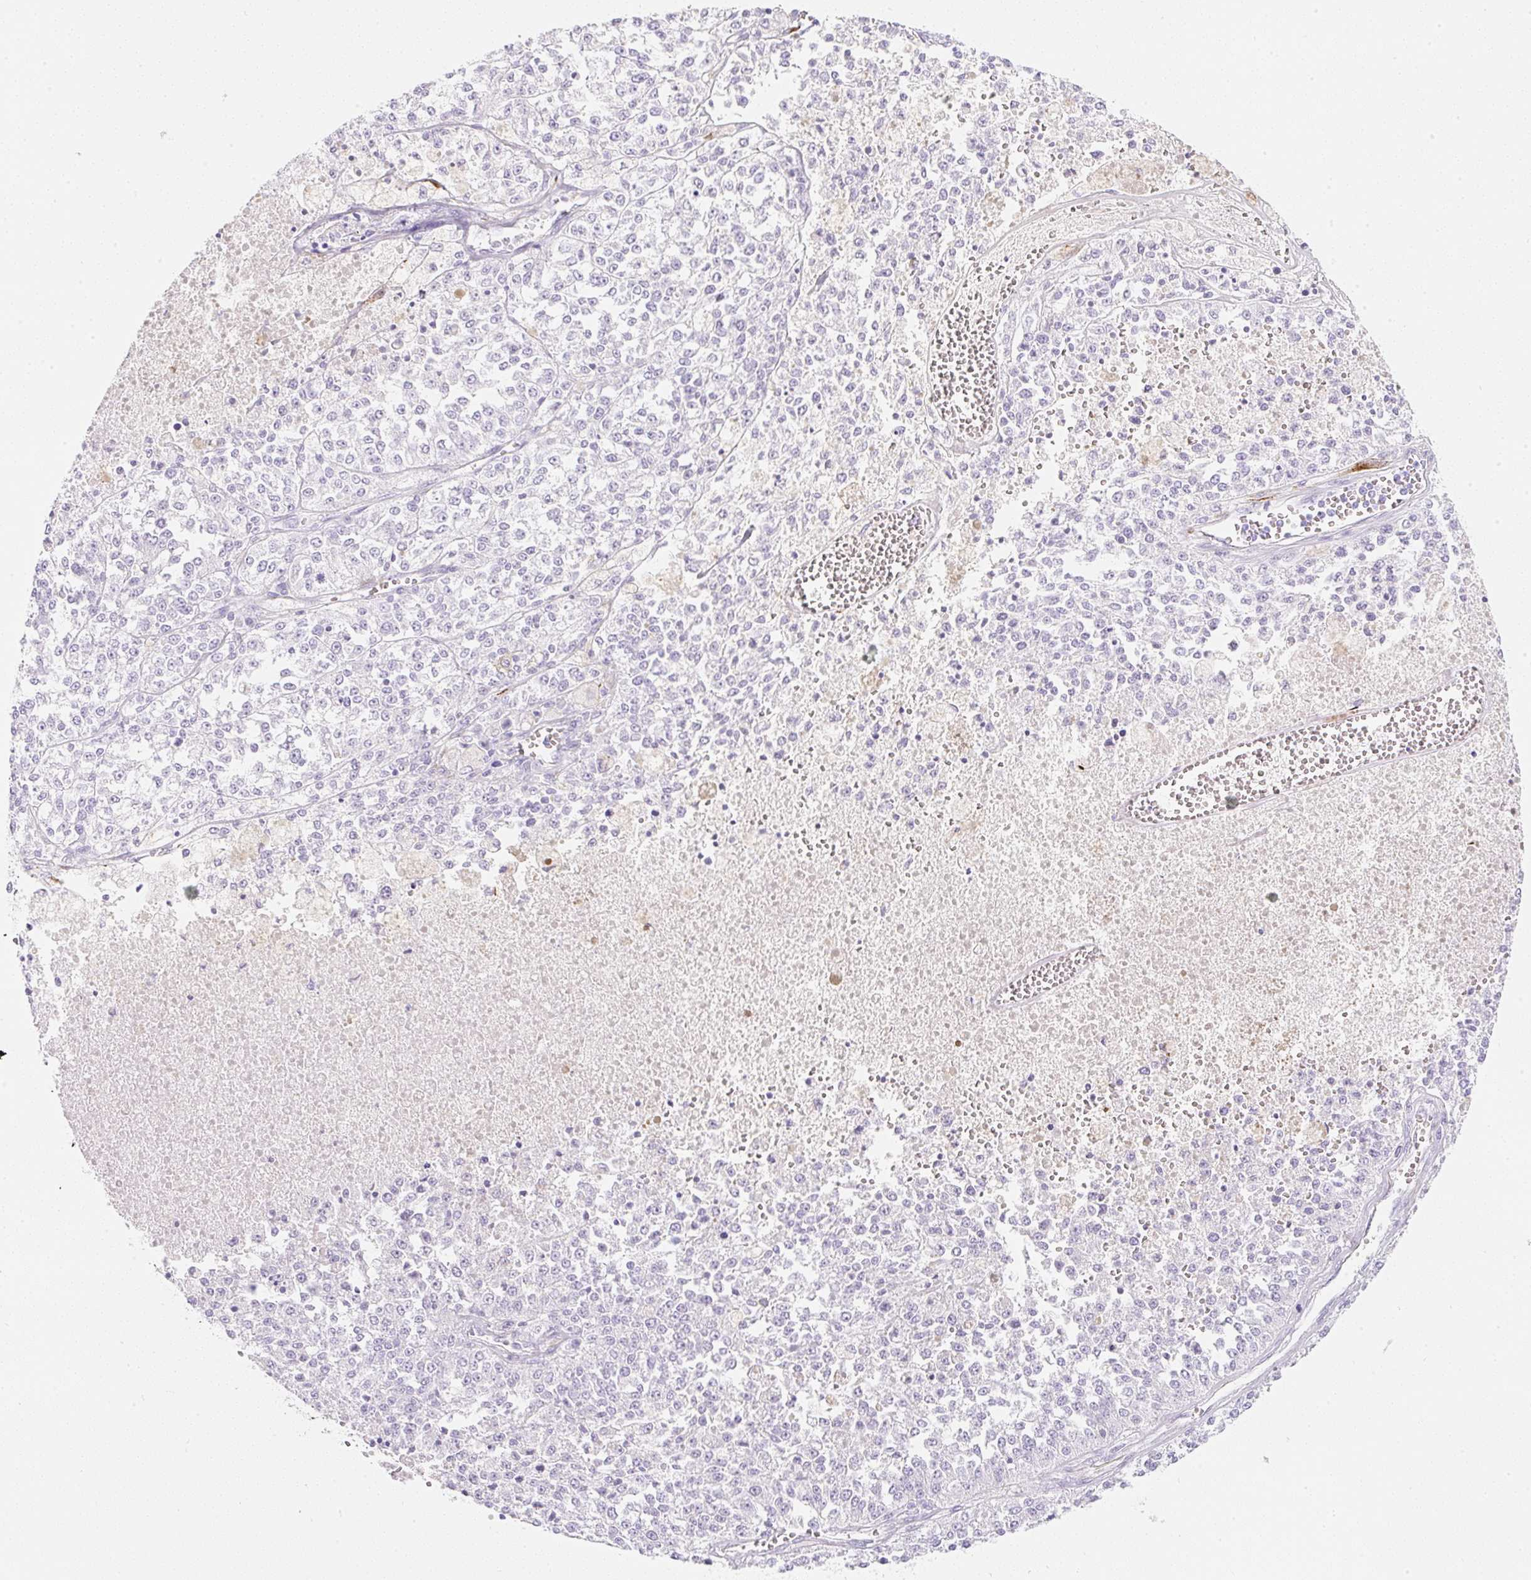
{"staining": {"intensity": "negative", "quantity": "none", "location": "none"}, "tissue": "melanoma", "cell_type": "Tumor cells", "image_type": "cancer", "snomed": [{"axis": "morphology", "description": "Malignant melanoma, NOS"}, {"axis": "topography", "description": "Skin"}], "caption": "Tumor cells show no significant positivity in malignant melanoma. The staining was performed using DAB to visualize the protein expression in brown, while the nuclei were stained in blue with hematoxylin (Magnification: 20x).", "gene": "ZNF689", "patient": {"sex": "female", "age": 64}}